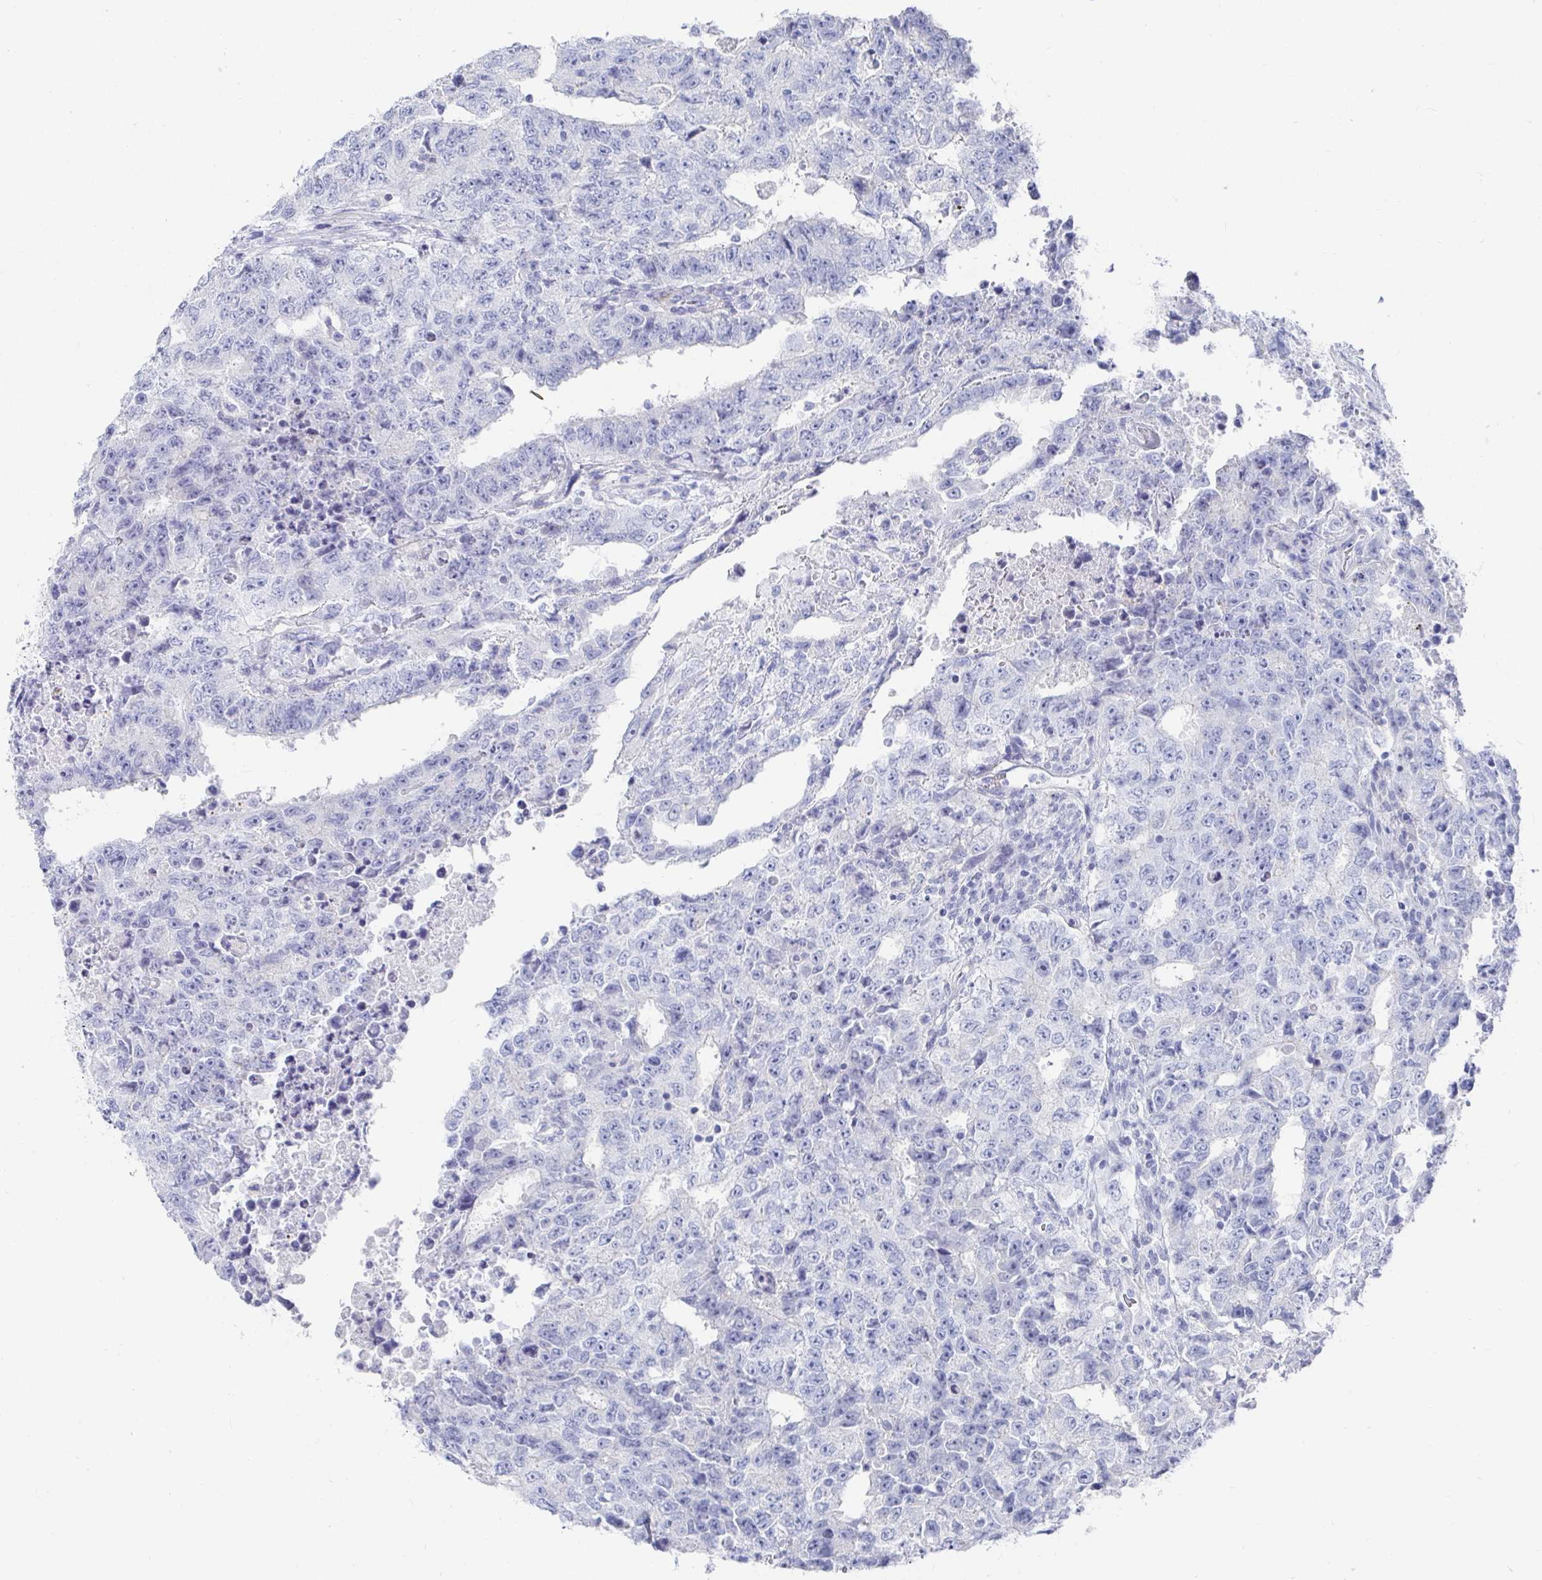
{"staining": {"intensity": "negative", "quantity": "none", "location": "none"}, "tissue": "testis cancer", "cell_type": "Tumor cells", "image_type": "cancer", "snomed": [{"axis": "morphology", "description": "Carcinoma, Embryonal, NOS"}, {"axis": "topography", "description": "Testis"}], "caption": "Immunohistochemistry of human testis cancer (embryonal carcinoma) reveals no staining in tumor cells. (DAB (3,3'-diaminobenzidine) IHC, high magnification).", "gene": "ZFP82", "patient": {"sex": "male", "age": 24}}